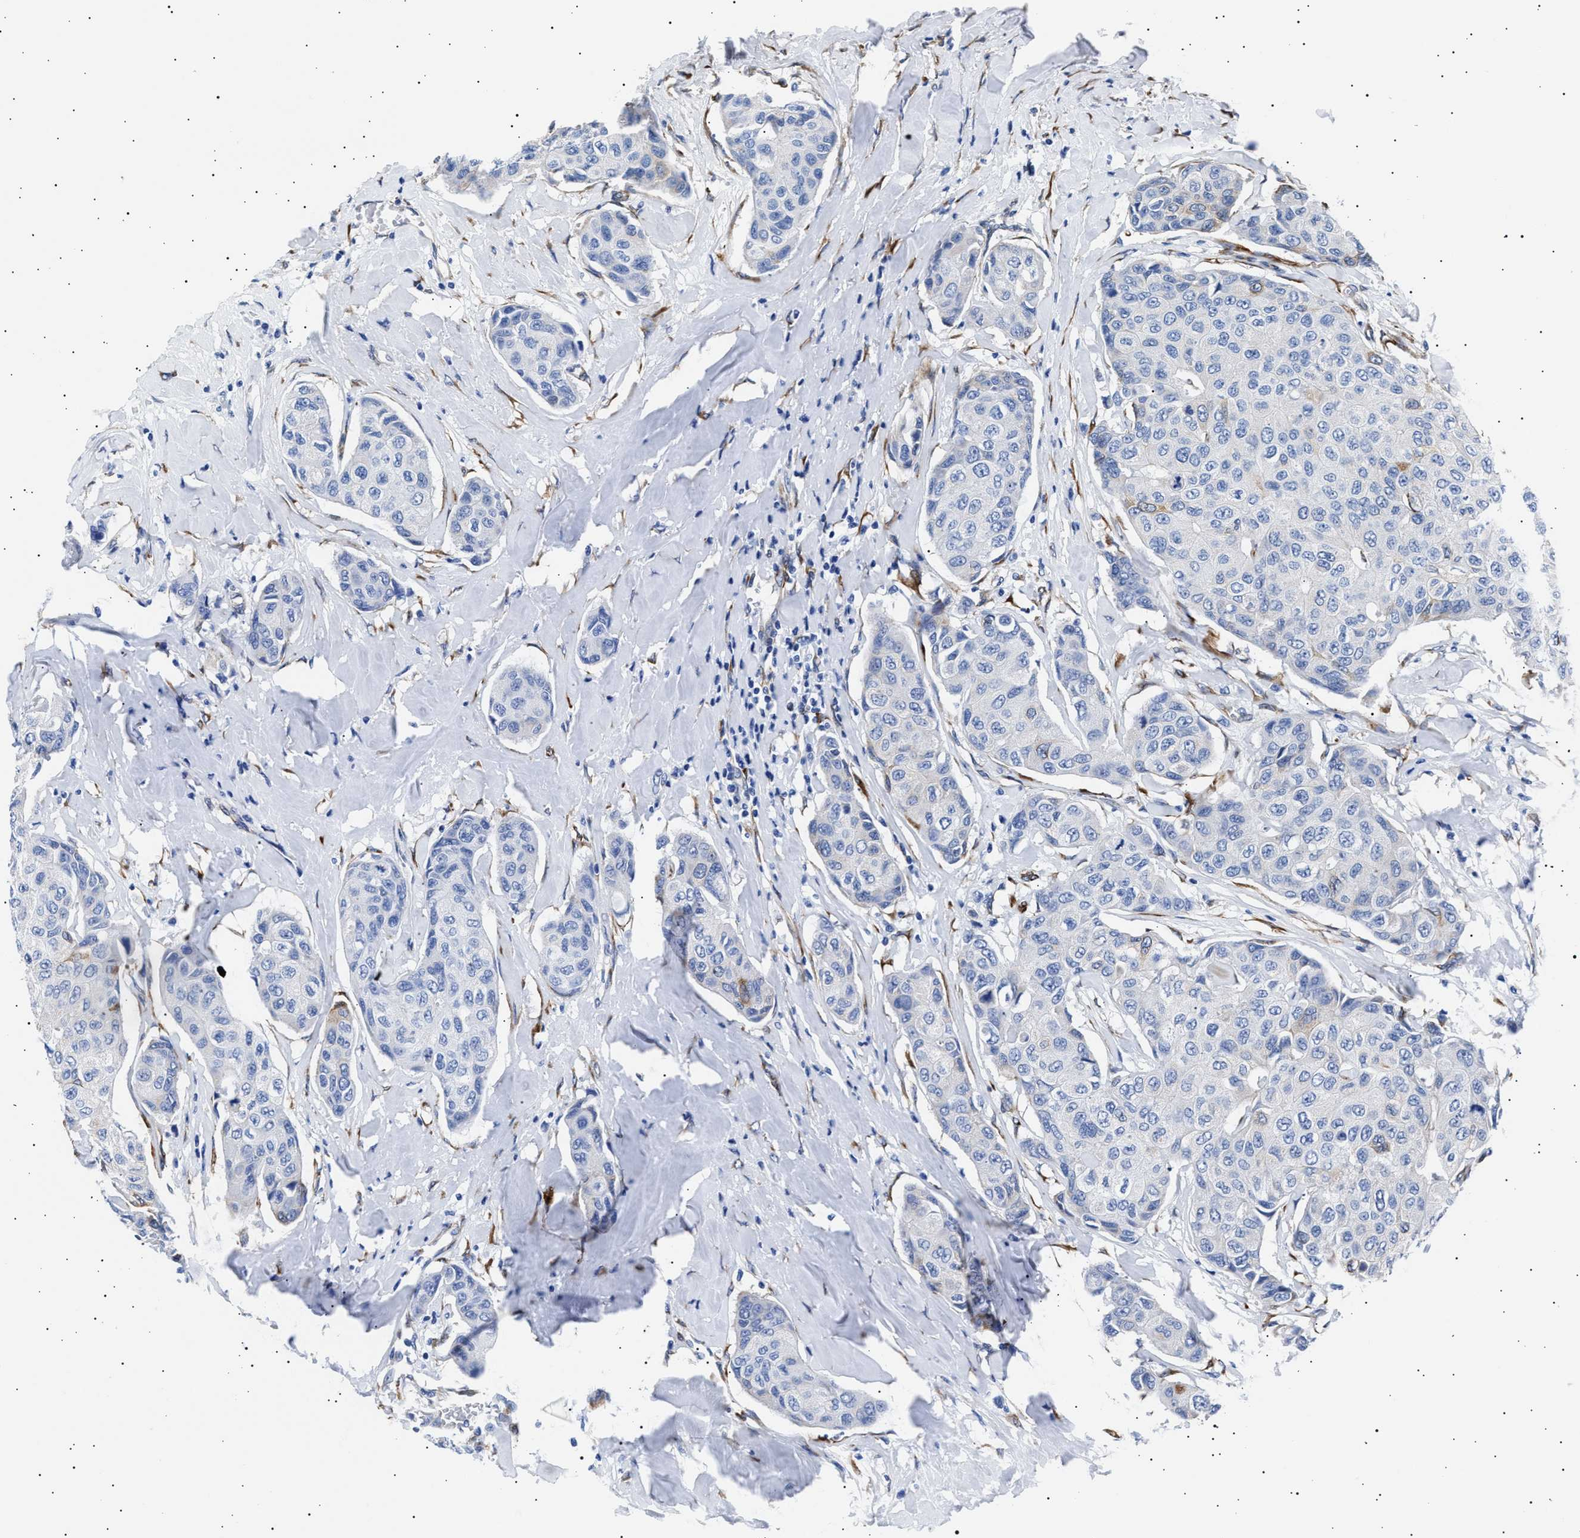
{"staining": {"intensity": "negative", "quantity": "none", "location": "none"}, "tissue": "breast cancer", "cell_type": "Tumor cells", "image_type": "cancer", "snomed": [{"axis": "morphology", "description": "Duct carcinoma"}, {"axis": "topography", "description": "Breast"}], "caption": "Immunohistochemistry photomicrograph of human intraductal carcinoma (breast) stained for a protein (brown), which exhibits no expression in tumor cells. (DAB (3,3'-diaminobenzidine) immunohistochemistry, high magnification).", "gene": "HEMGN", "patient": {"sex": "female", "age": 80}}